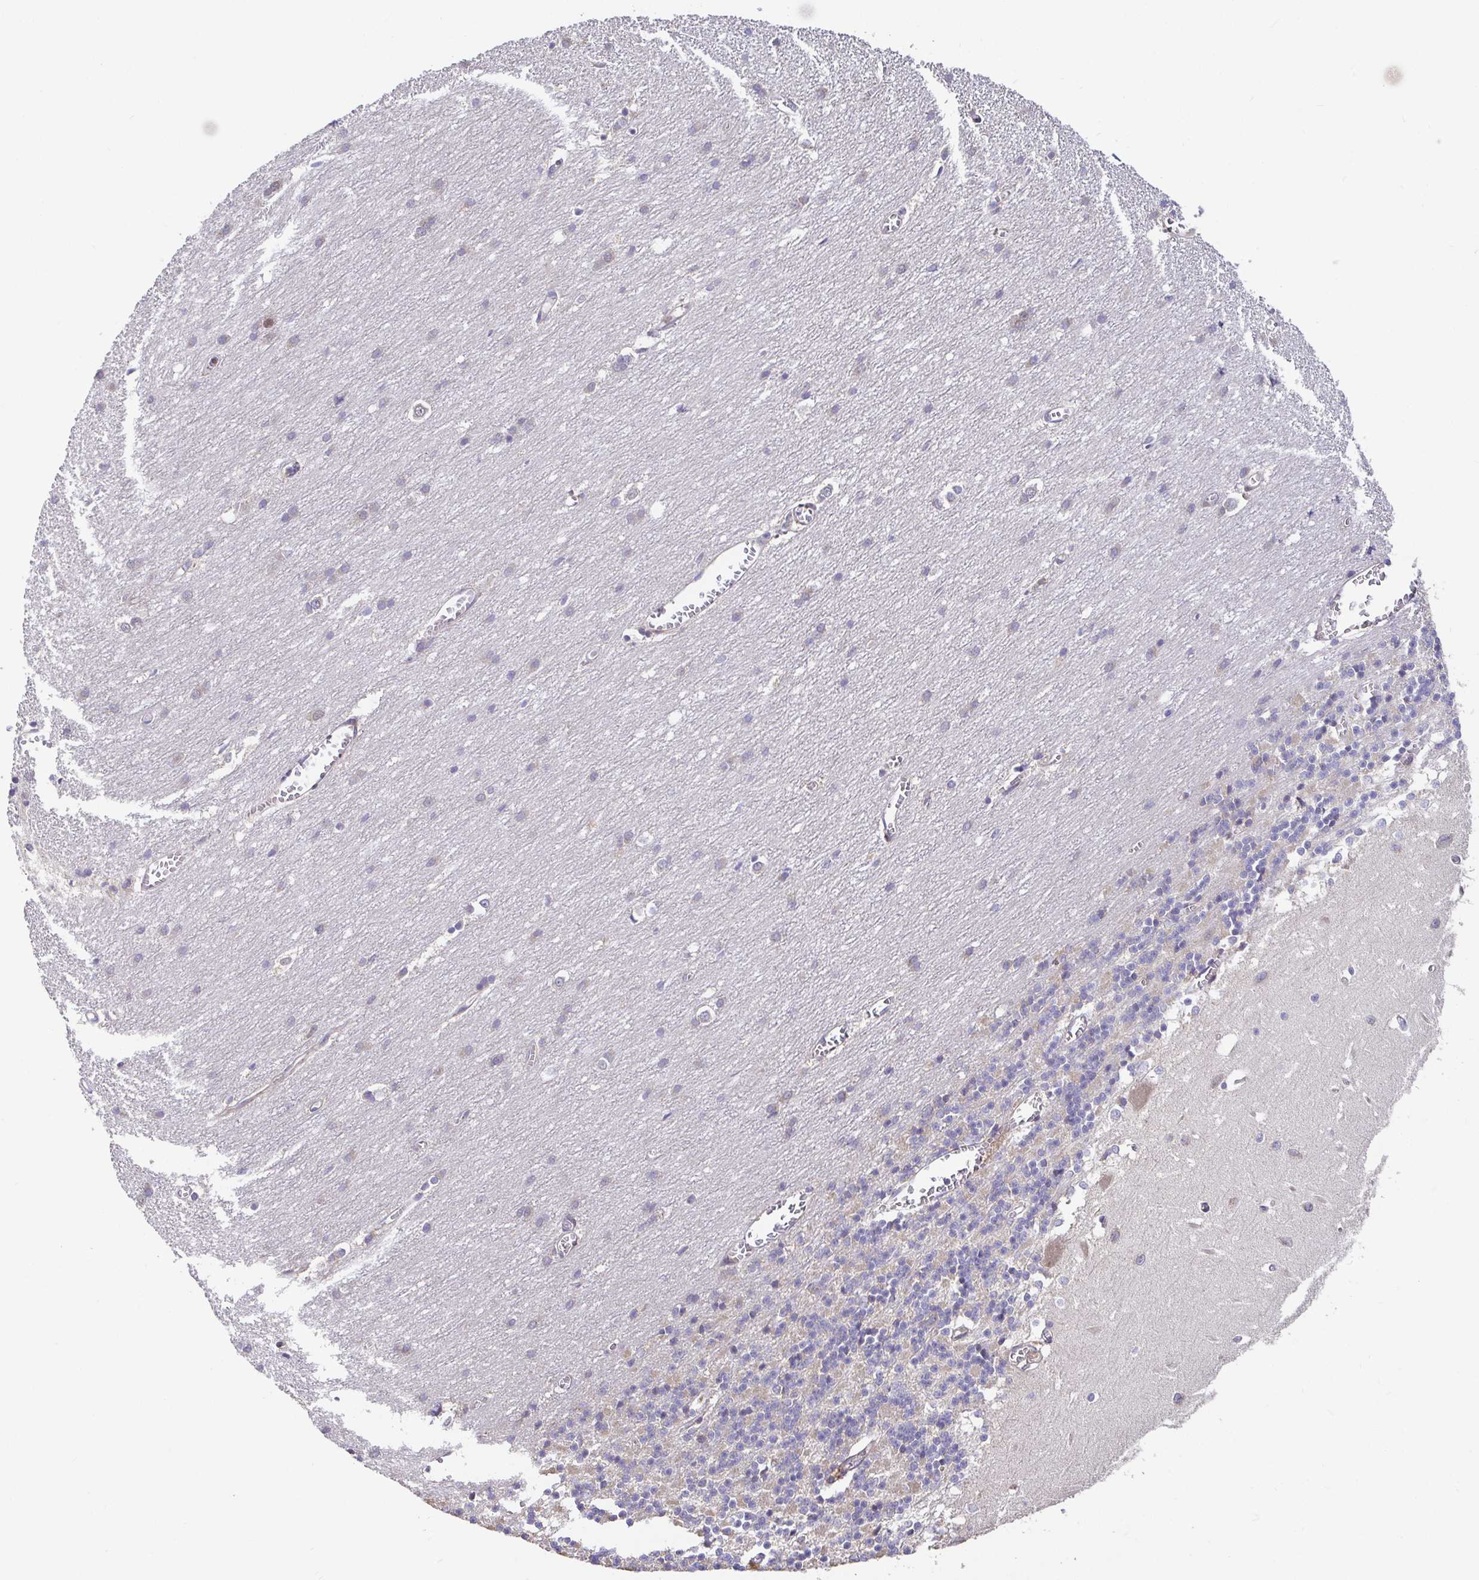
{"staining": {"intensity": "negative", "quantity": "none", "location": "none"}, "tissue": "cerebellum", "cell_type": "Cells in granular layer", "image_type": "normal", "snomed": [{"axis": "morphology", "description": "Normal tissue, NOS"}, {"axis": "topography", "description": "Cerebellum"}], "caption": "Cells in granular layer show no significant protein expression in normal cerebellum. (Immunohistochemistry, brightfield microscopy, high magnification).", "gene": "ELP1", "patient": {"sex": "male", "age": 37}}